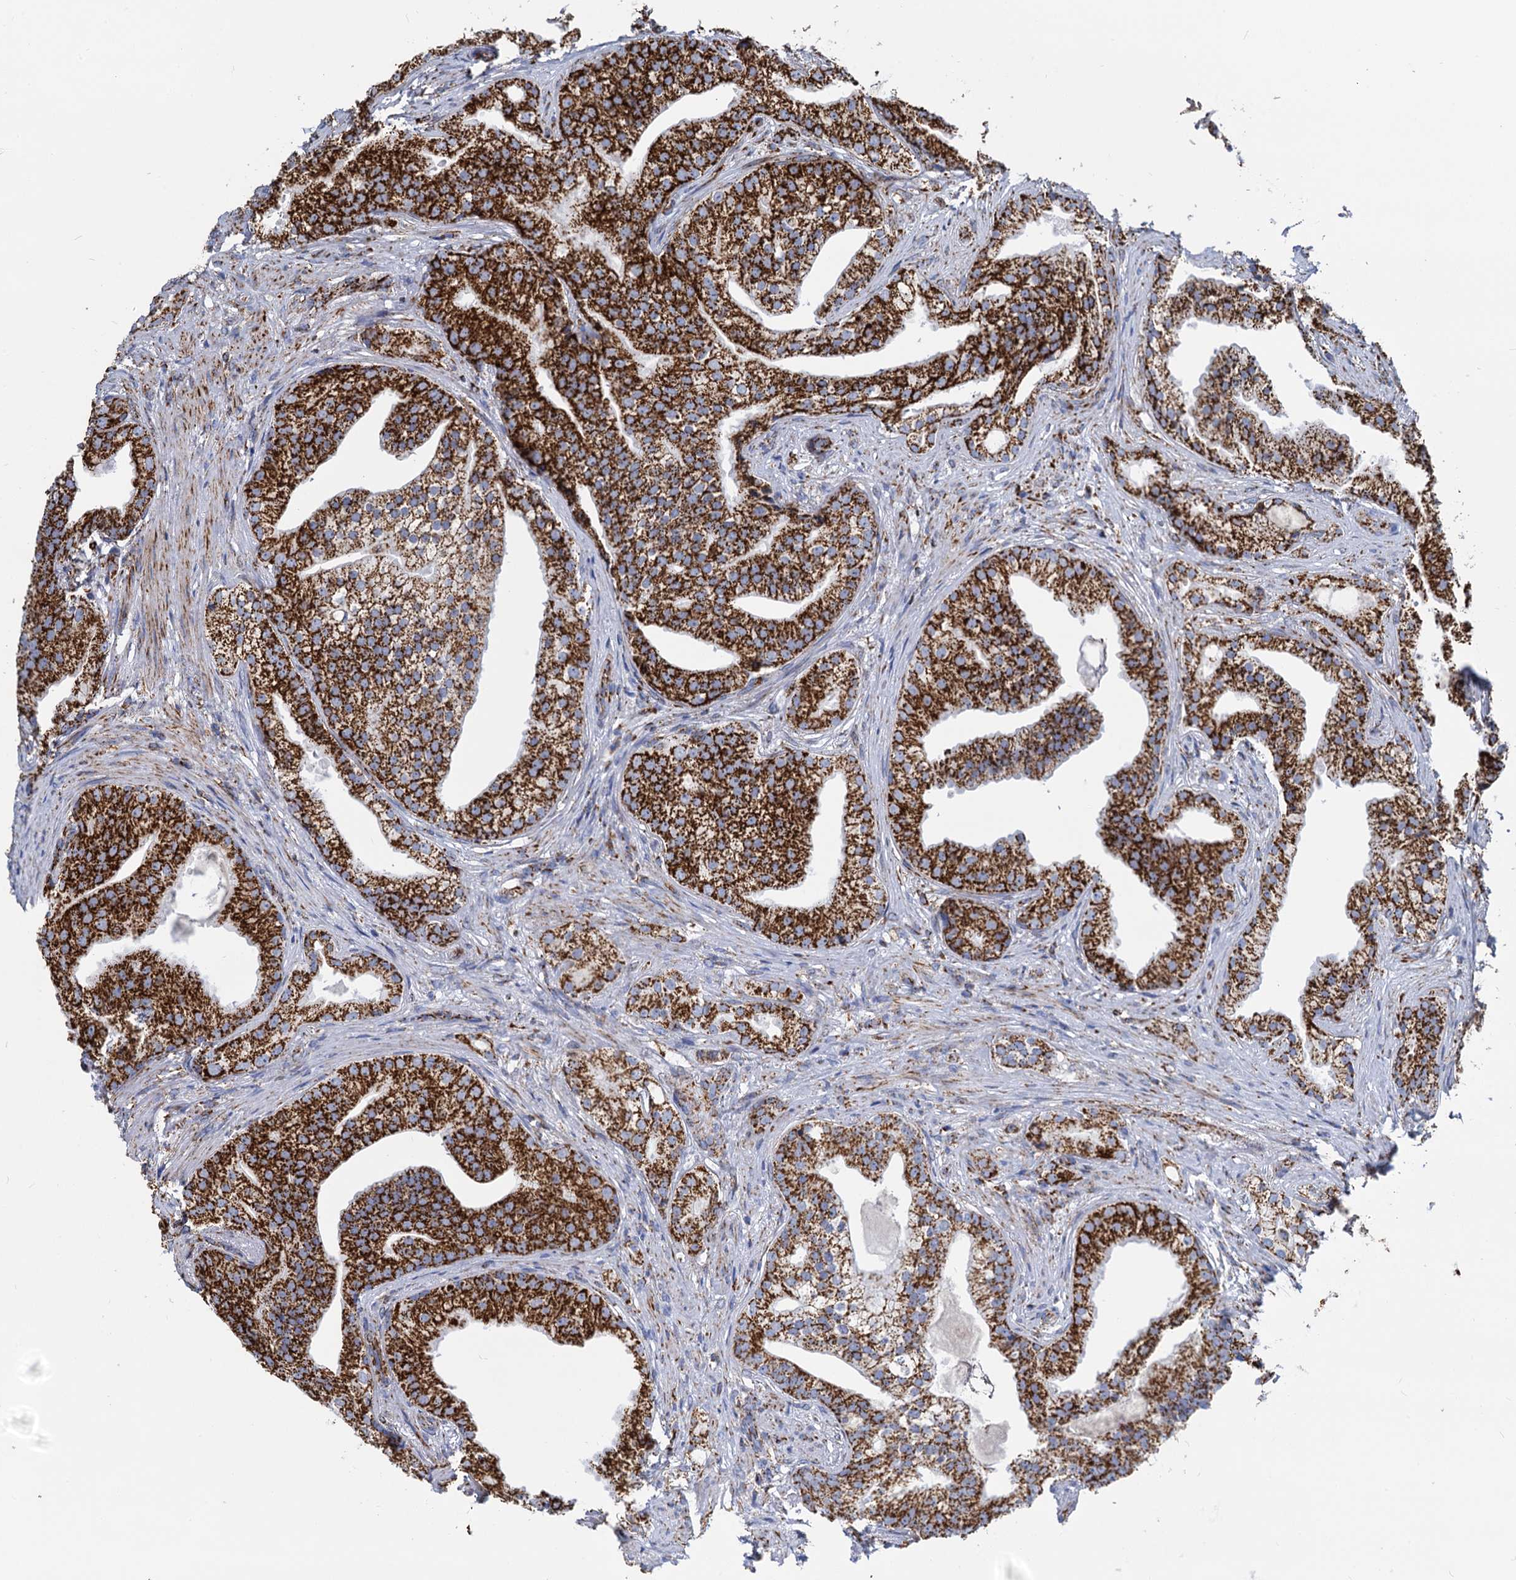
{"staining": {"intensity": "strong", "quantity": ">75%", "location": "cytoplasmic/membranous"}, "tissue": "prostate cancer", "cell_type": "Tumor cells", "image_type": "cancer", "snomed": [{"axis": "morphology", "description": "Adenocarcinoma, Low grade"}, {"axis": "topography", "description": "Prostate"}], "caption": "A high amount of strong cytoplasmic/membranous positivity is present in about >75% of tumor cells in prostate adenocarcinoma (low-grade) tissue.", "gene": "TIMM10", "patient": {"sex": "male", "age": 71}}